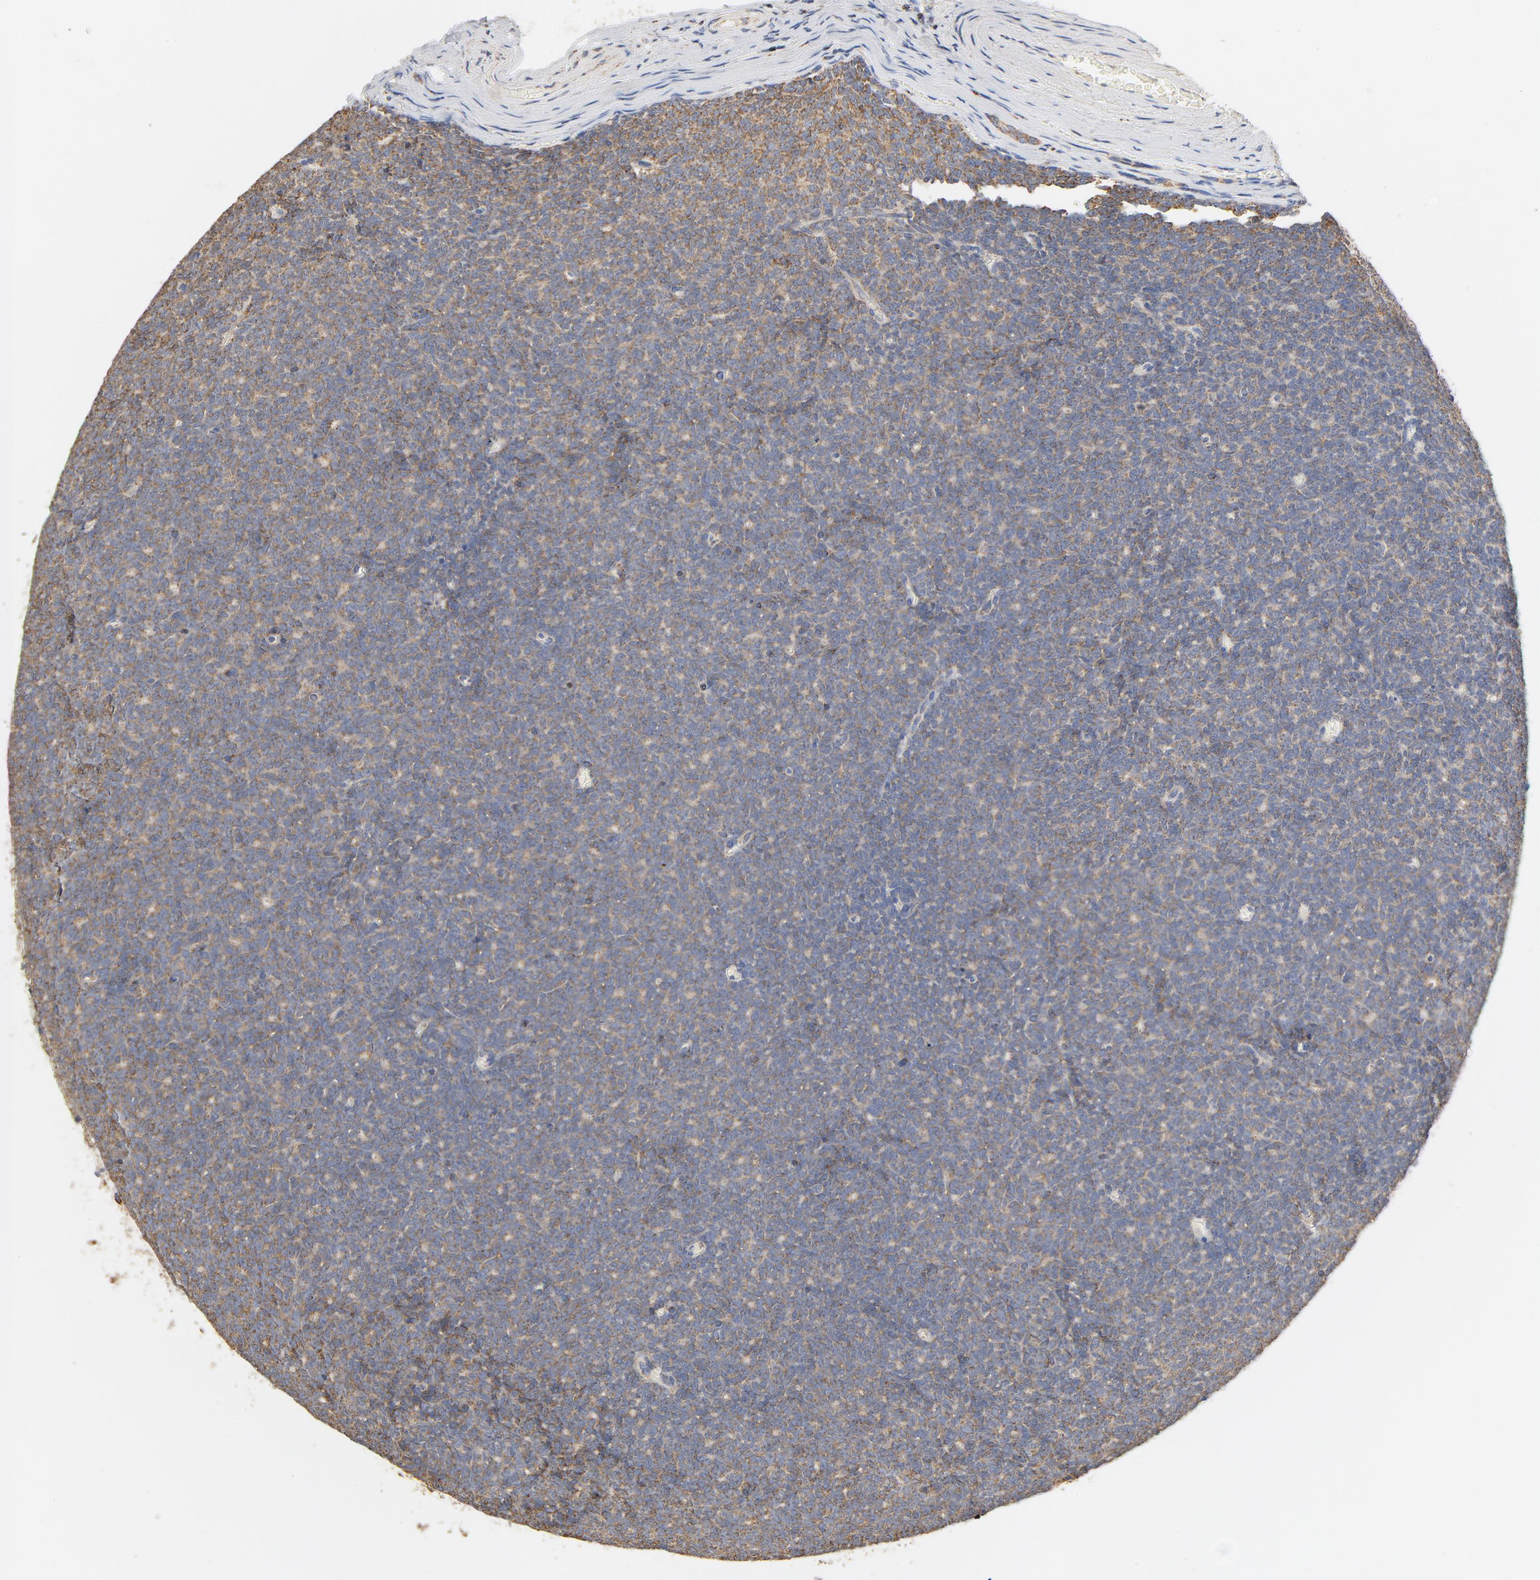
{"staining": {"intensity": "weak", "quantity": ">75%", "location": "cytoplasmic/membranous"}, "tissue": "renal cancer", "cell_type": "Tumor cells", "image_type": "cancer", "snomed": [{"axis": "morphology", "description": "Neoplasm, malignant, NOS"}, {"axis": "topography", "description": "Kidney"}], "caption": "Immunohistochemistry of renal neoplasm (malignant) demonstrates low levels of weak cytoplasmic/membranous staining in approximately >75% of tumor cells.", "gene": "COX4I1", "patient": {"sex": "male", "age": 28}}